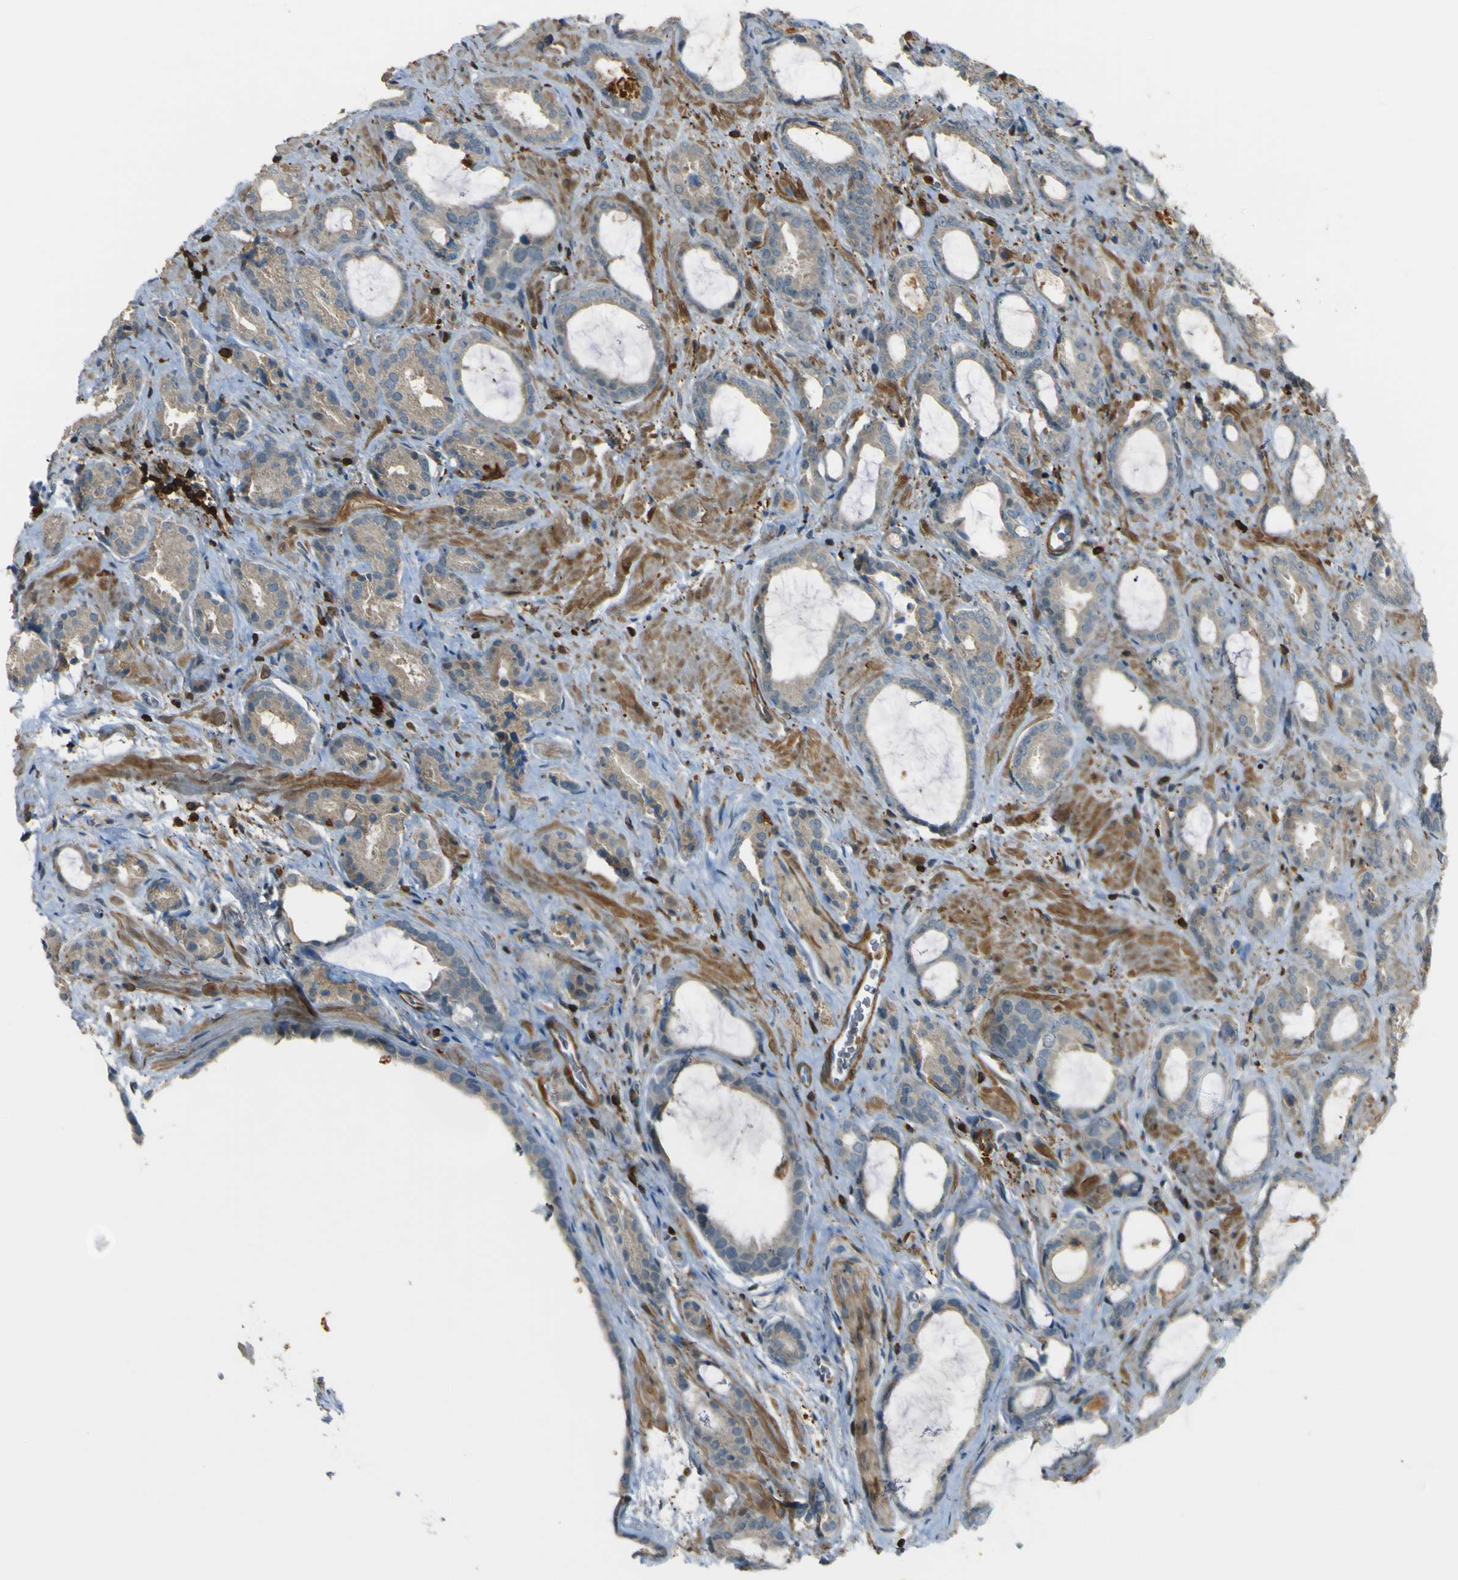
{"staining": {"intensity": "weak", "quantity": ">75%", "location": "cytoplasmic/membranous"}, "tissue": "prostate cancer", "cell_type": "Tumor cells", "image_type": "cancer", "snomed": [{"axis": "morphology", "description": "Adenocarcinoma, Low grade"}, {"axis": "topography", "description": "Prostate"}], "caption": "Human low-grade adenocarcinoma (prostate) stained with a protein marker exhibits weak staining in tumor cells.", "gene": "PCDHB5", "patient": {"sex": "male", "age": 60}}